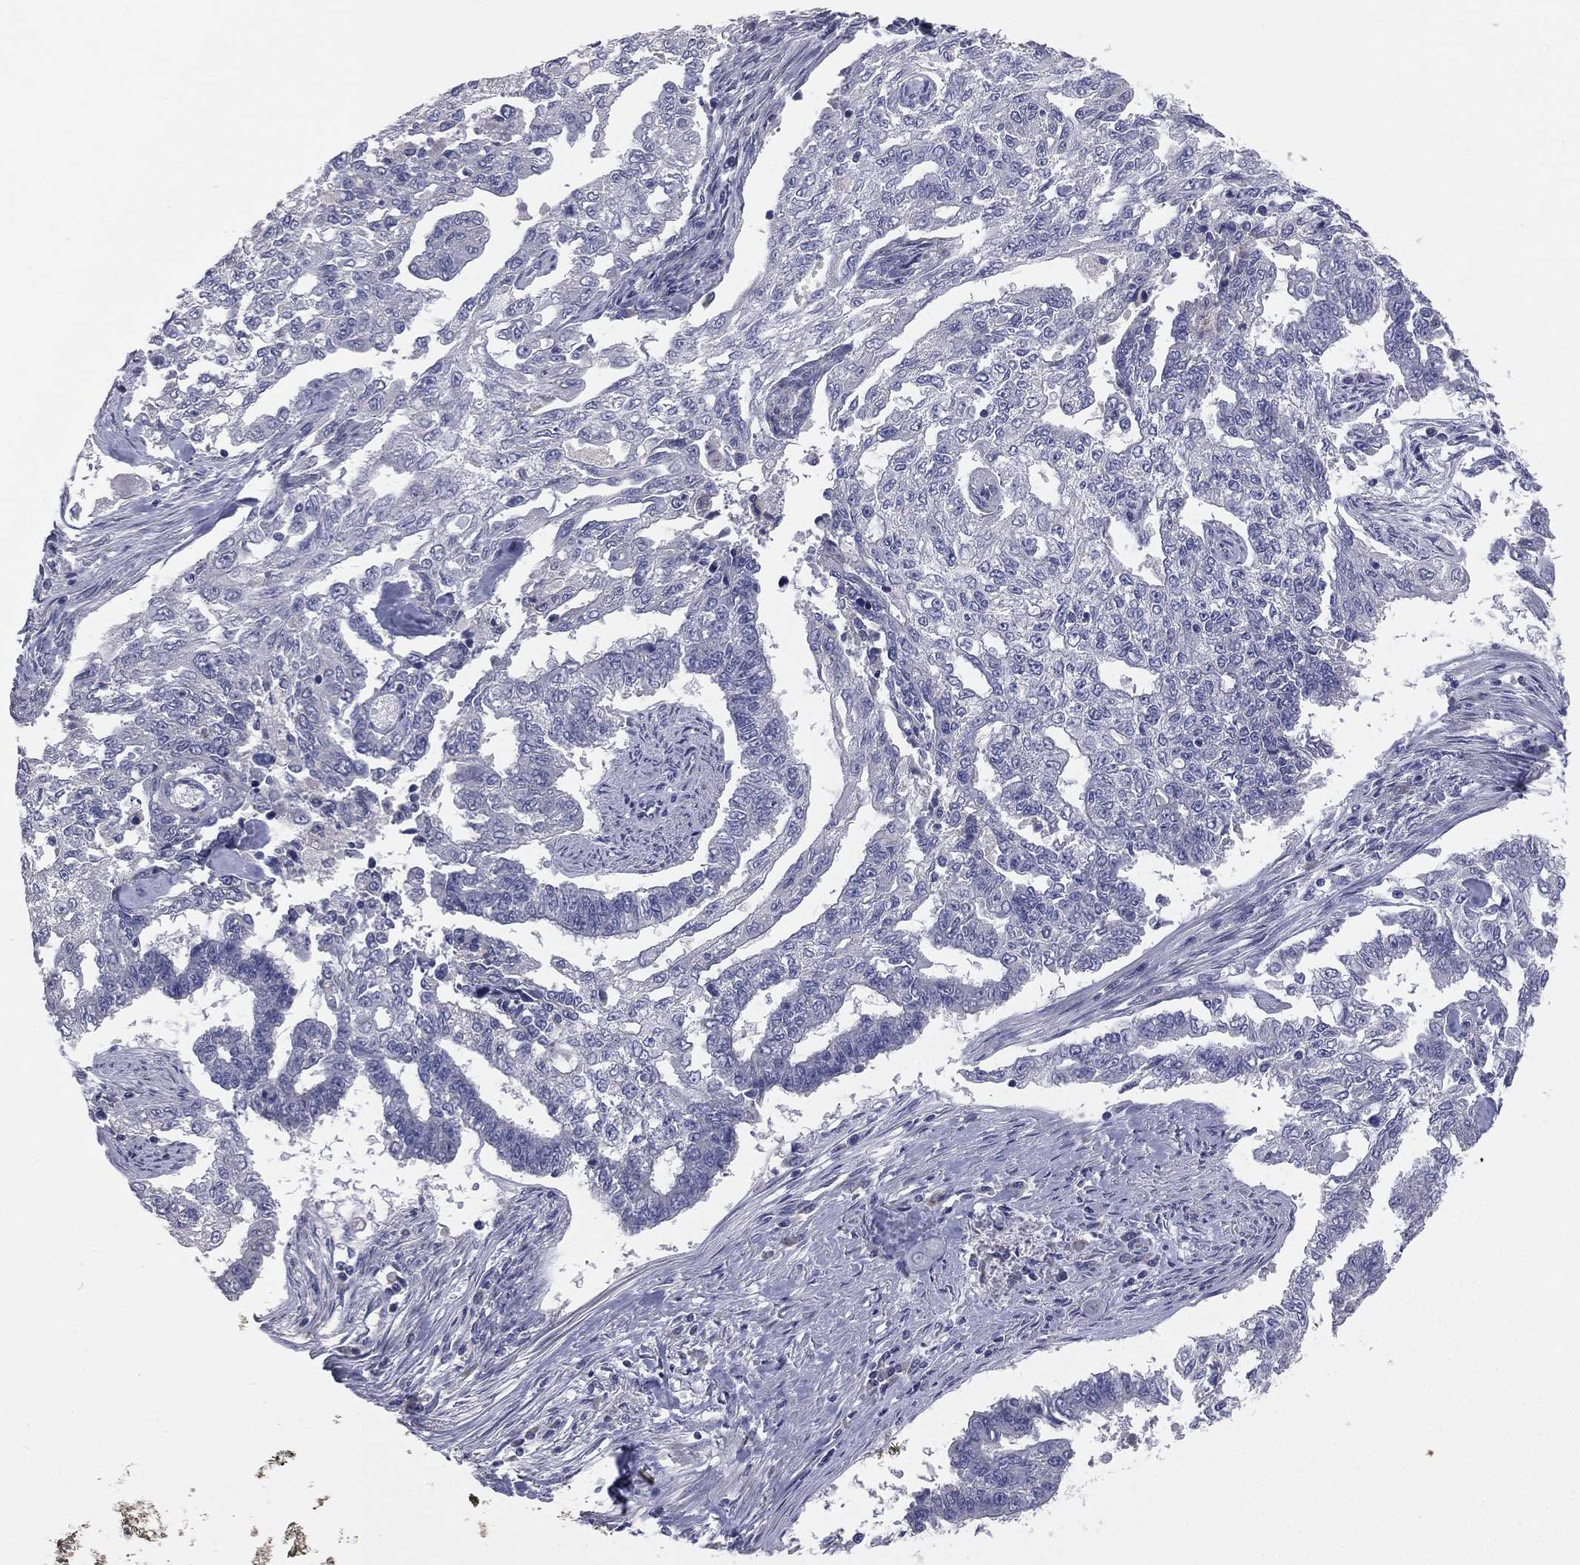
{"staining": {"intensity": "negative", "quantity": "none", "location": "none"}, "tissue": "endometrial cancer", "cell_type": "Tumor cells", "image_type": "cancer", "snomed": [{"axis": "morphology", "description": "Adenocarcinoma, NOS"}, {"axis": "topography", "description": "Uterus"}], "caption": "This is an immunohistochemistry image of human endometrial cancer. There is no positivity in tumor cells.", "gene": "STK31", "patient": {"sex": "female", "age": 59}}